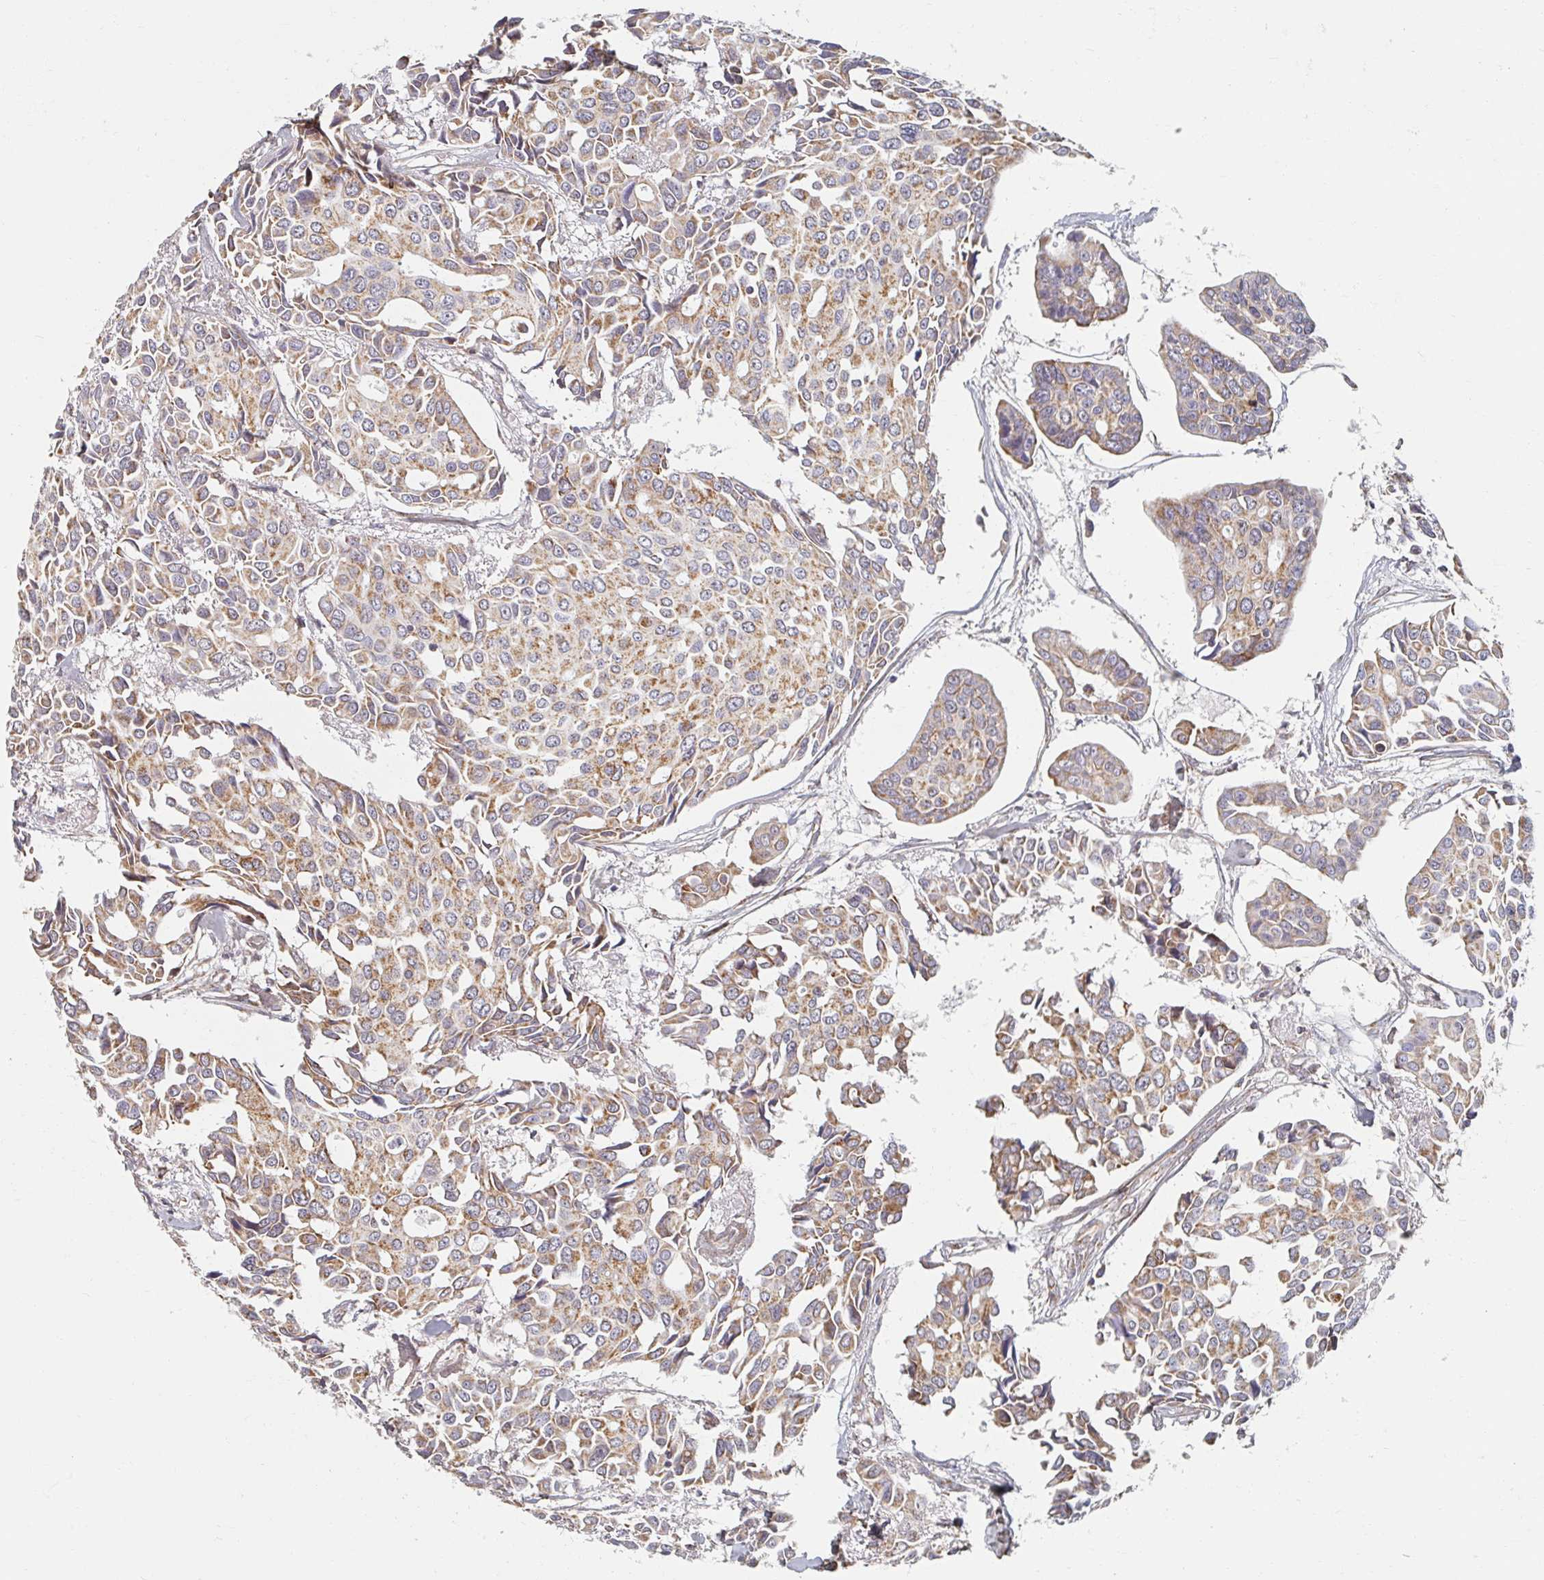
{"staining": {"intensity": "moderate", "quantity": ">75%", "location": "cytoplasmic/membranous"}, "tissue": "breast cancer", "cell_type": "Tumor cells", "image_type": "cancer", "snomed": [{"axis": "morphology", "description": "Duct carcinoma"}, {"axis": "topography", "description": "Breast"}], "caption": "DAB (3,3'-diaminobenzidine) immunohistochemical staining of breast cancer (intraductal carcinoma) exhibits moderate cytoplasmic/membranous protein staining in approximately >75% of tumor cells.", "gene": "MAVS", "patient": {"sex": "female", "age": 54}}